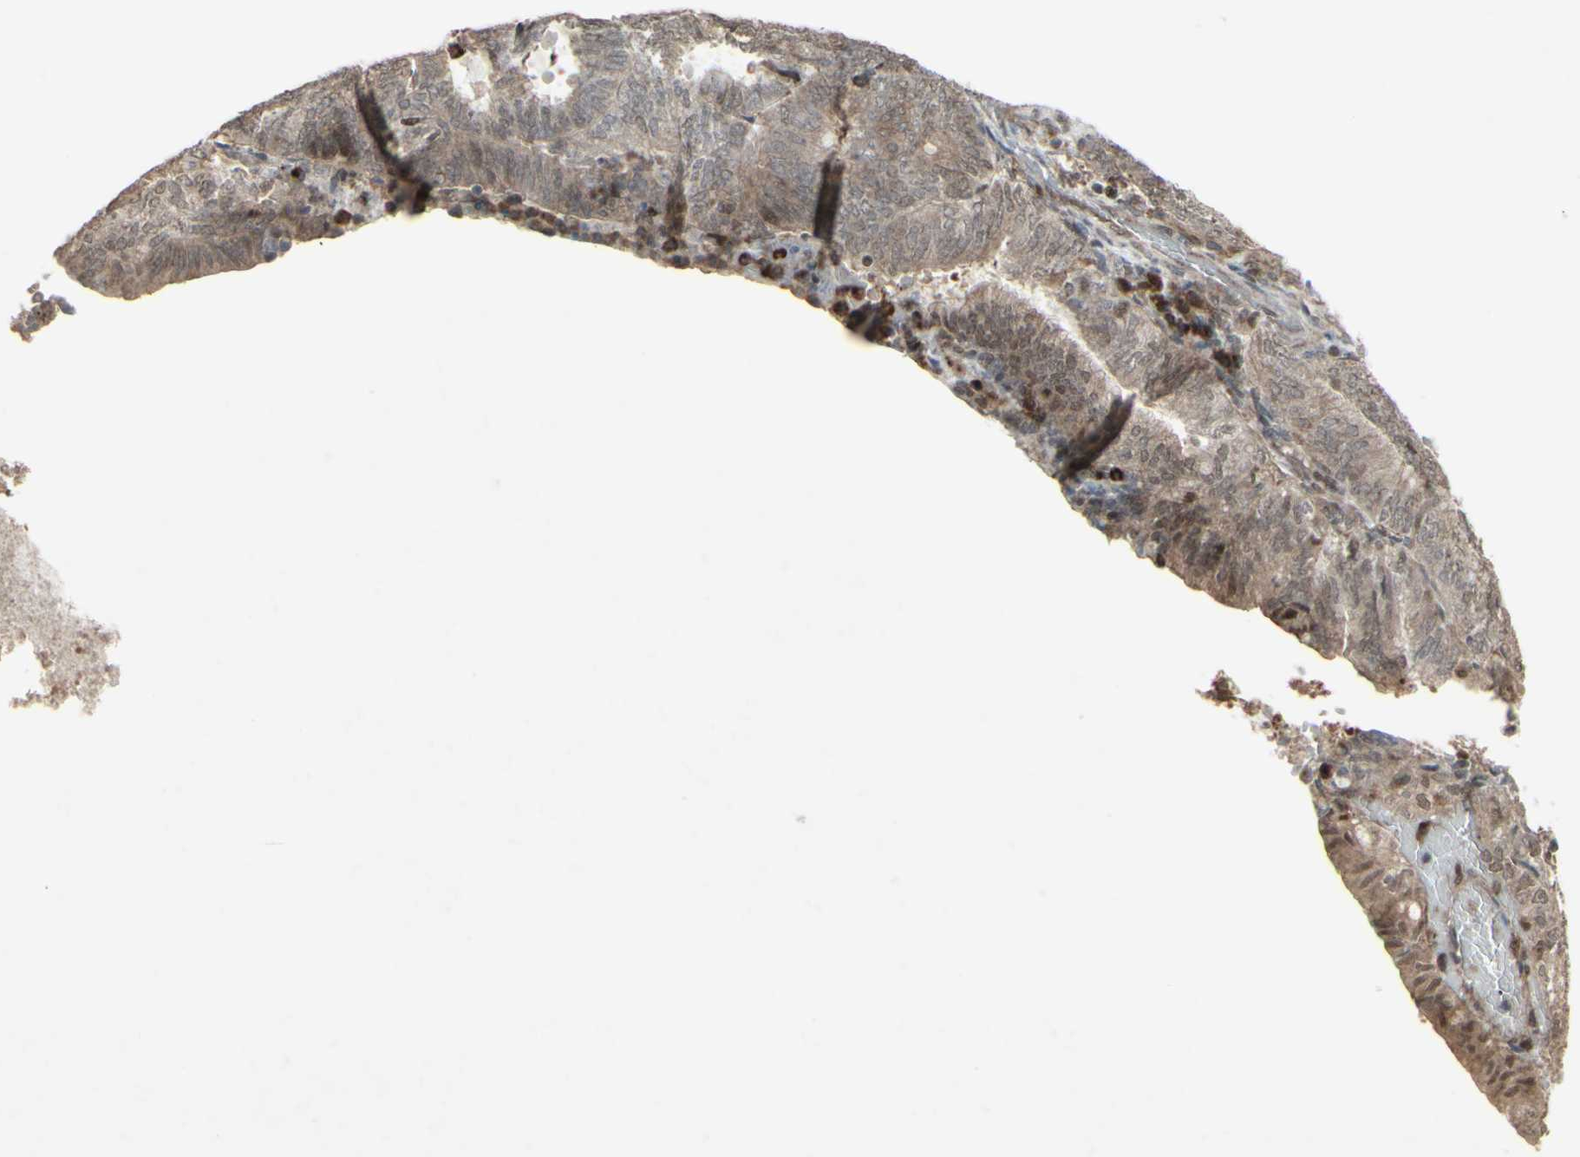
{"staining": {"intensity": "weak", "quantity": ">75%", "location": "cytoplasmic/membranous"}, "tissue": "endometrial cancer", "cell_type": "Tumor cells", "image_type": "cancer", "snomed": [{"axis": "morphology", "description": "Adenocarcinoma, NOS"}, {"axis": "topography", "description": "Uterus"}], "caption": "Weak cytoplasmic/membranous positivity is identified in about >75% of tumor cells in endometrial cancer (adenocarcinoma). The protein of interest is stained brown, and the nuclei are stained in blue (DAB (3,3'-diaminobenzidine) IHC with brightfield microscopy, high magnification).", "gene": "CD33", "patient": {"sex": "female", "age": 60}}